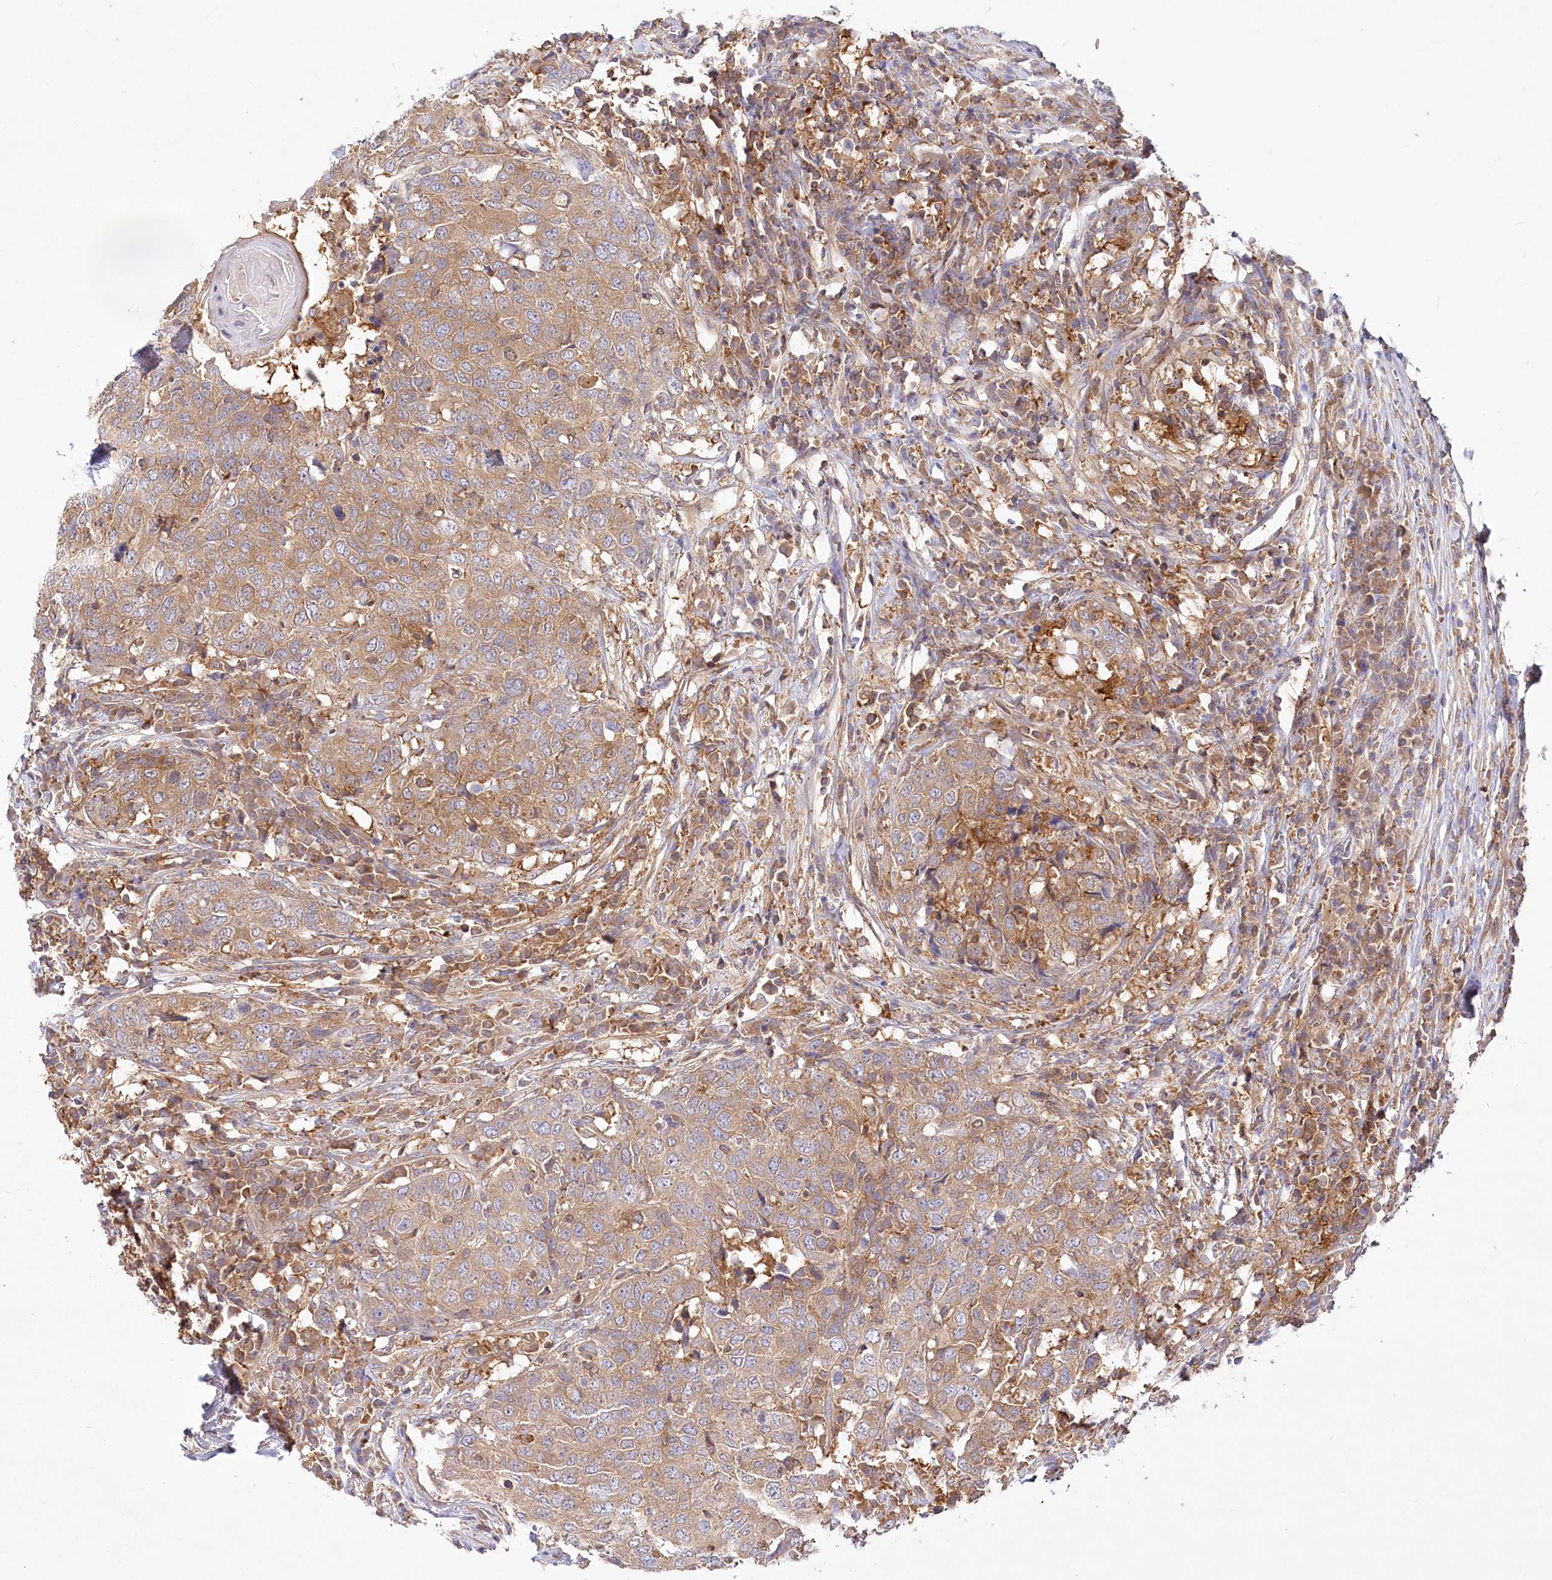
{"staining": {"intensity": "moderate", "quantity": ">75%", "location": "cytoplasmic/membranous"}, "tissue": "head and neck cancer", "cell_type": "Tumor cells", "image_type": "cancer", "snomed": [{"axis": "morphology", "description": "Squamous cell carcinoma, NOS"}, {"axis": "topography", "description": "Head-Neck"}], "caption": "Squamous cell carcinoma (head and neck) stained for a protein demonstrates moderate cytoplasmic/membranous positivity in tumor cells.", "gene": "ABRAXAS2", "patient": {"sex": "male", "age": 66}}